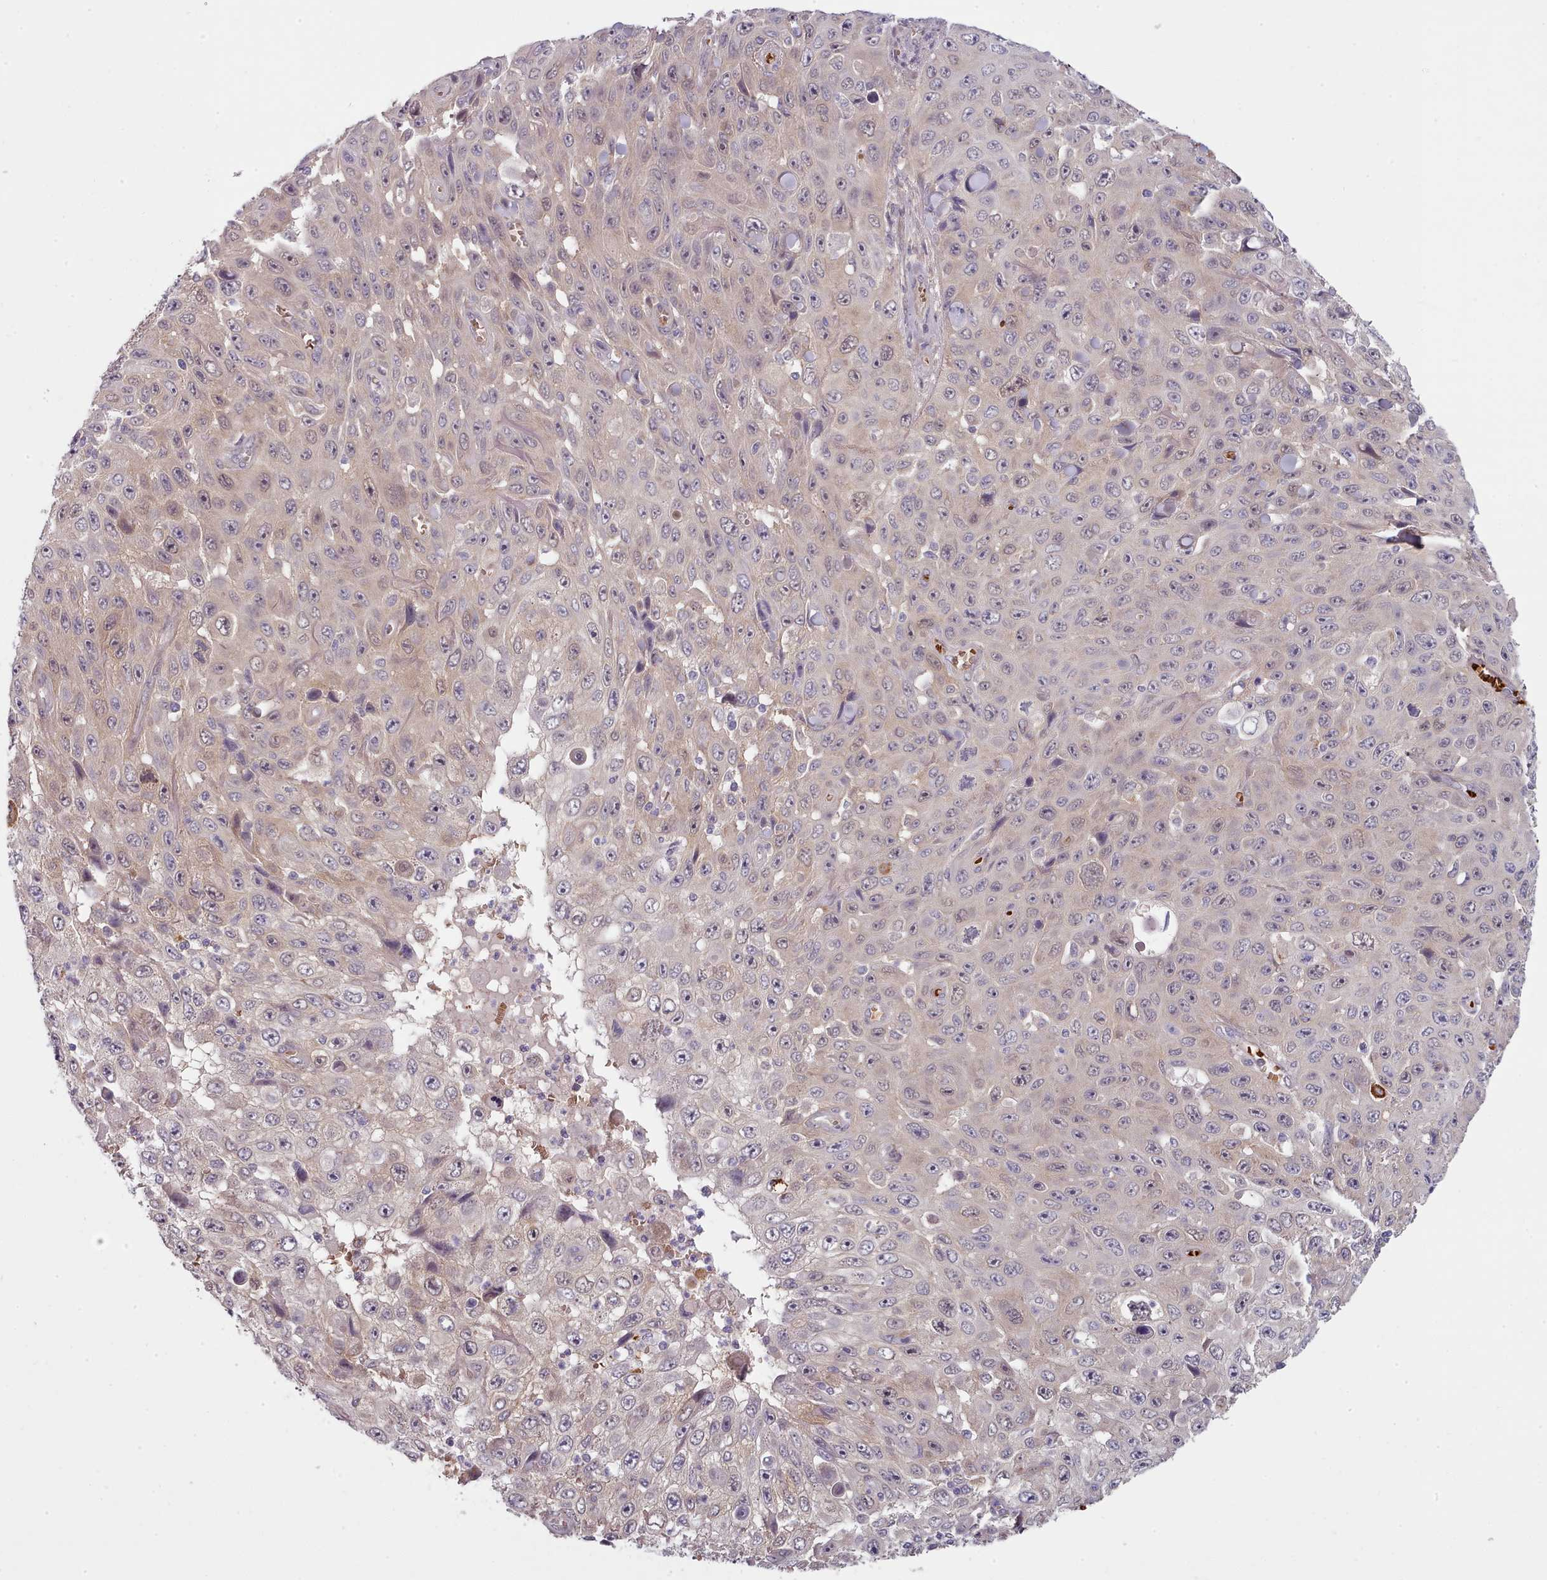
{"staining": {"intensity": "weak", "quantity": "25%-75%", "location": "nuclear"}, "tissue": "skin cancer", "cell_type": "Tumor cells", "image_type": "cancer", "snomed": [{"axis": "morphology", "description": "Squamous cell carcinoma, NOS"}, {"axis": "topography", "description": "Skin"}], "caption": "IHC histopathology image of neoplastic tissue: skin cancer (squamous cell carcinoma) stained using immunohistochemistry (IHC) shows low levels of weak protein expression localized specifically in the nuclear of tumor cells, appearing as a nuclear brown color.", "gene": "CLNS1A", "patient": {"sex": "male", "age": 82}}